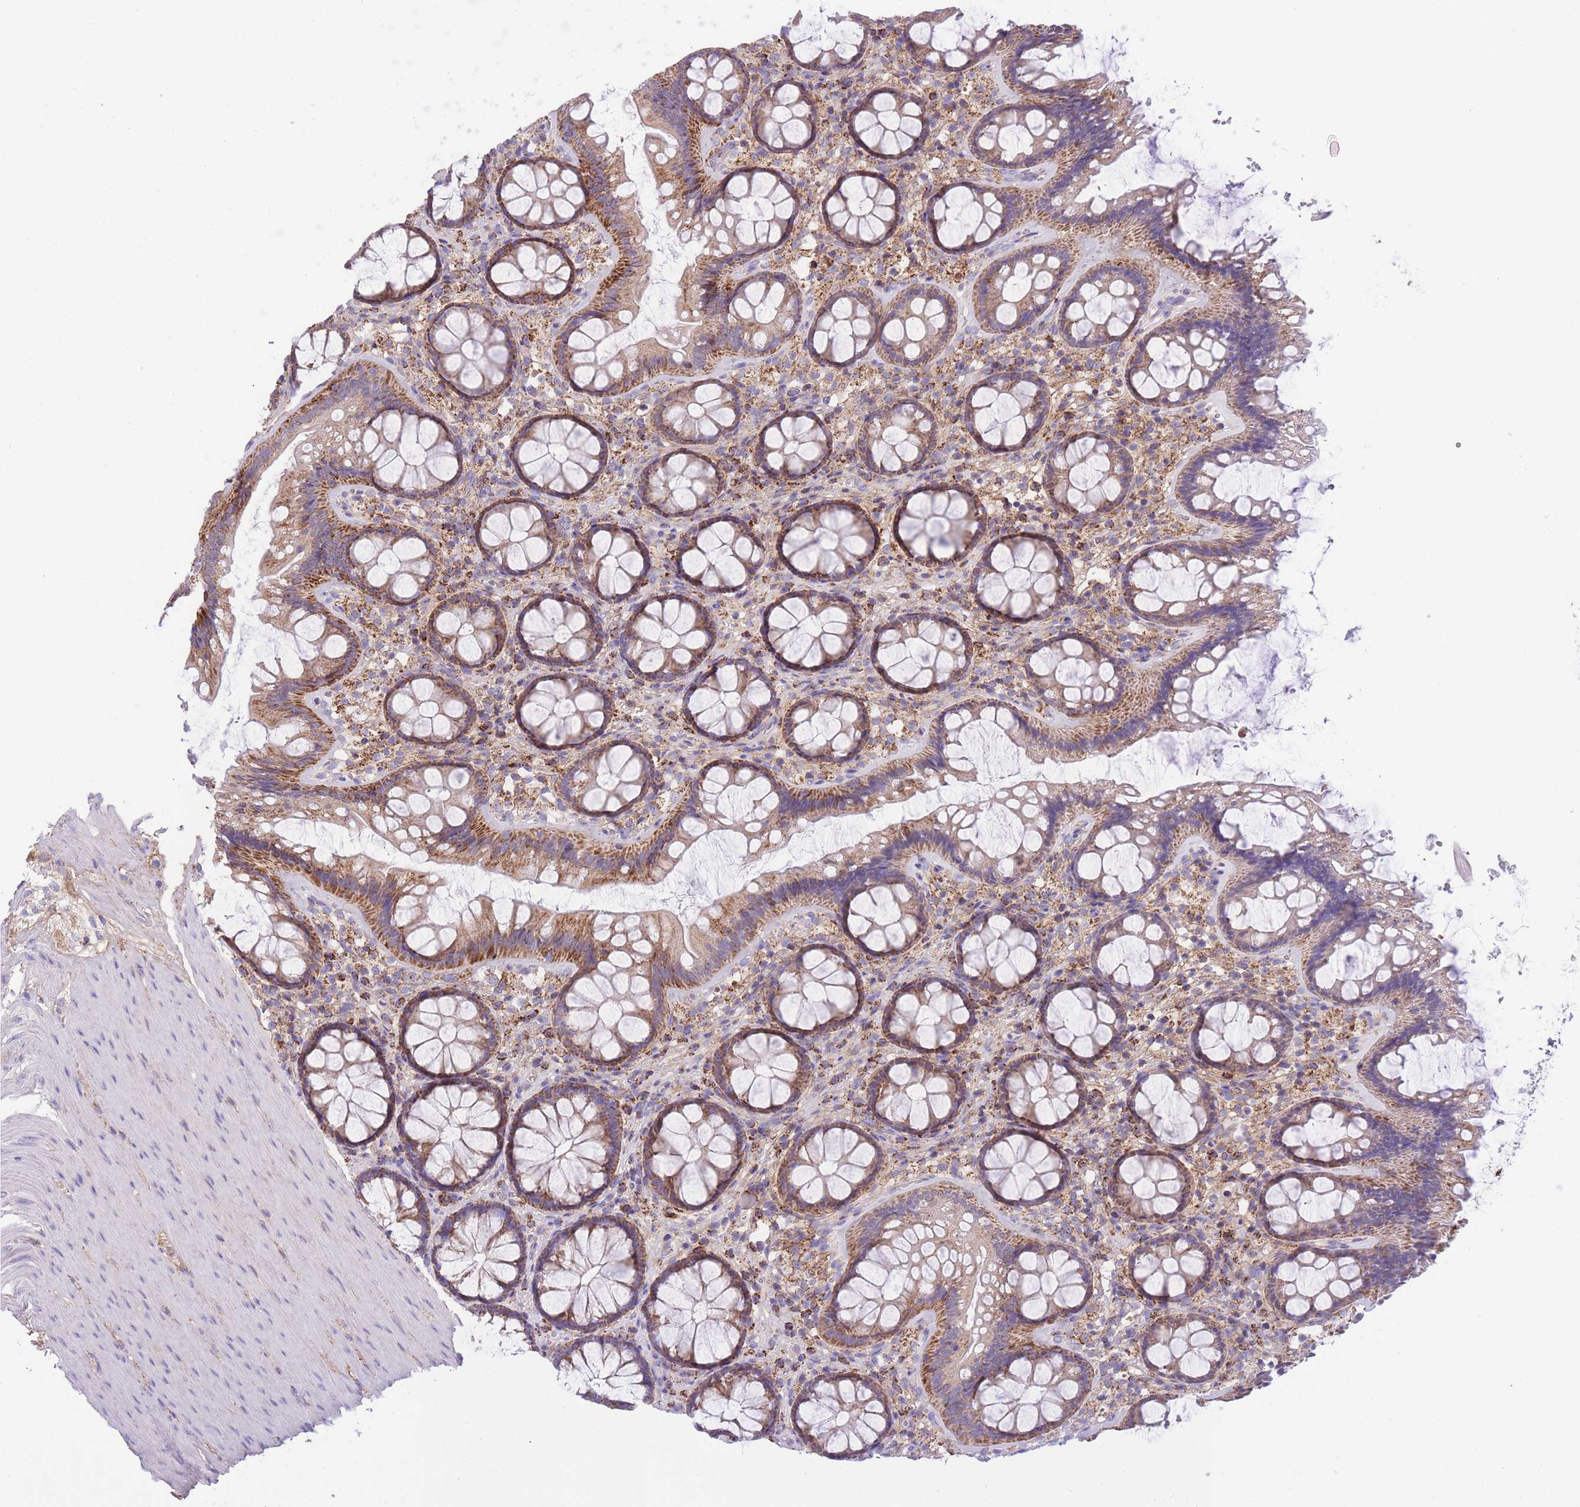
{"staining": {"intensity": "negative", "quantity": "none", "location": "none"}, "tissue": "colon", "cell_type": "Endothelial cells", "image_type": "normal", "snomed": [{"axis": "morphology", "description": "Normal tissue, NOS"}, {"axis": "topography", "description": "Colon"}], "caption": "Endothelial cells show no significant protein staining in benign colon.", "gene": "ST3GAL3", "patient": {"sex": "male", "age": 46}}